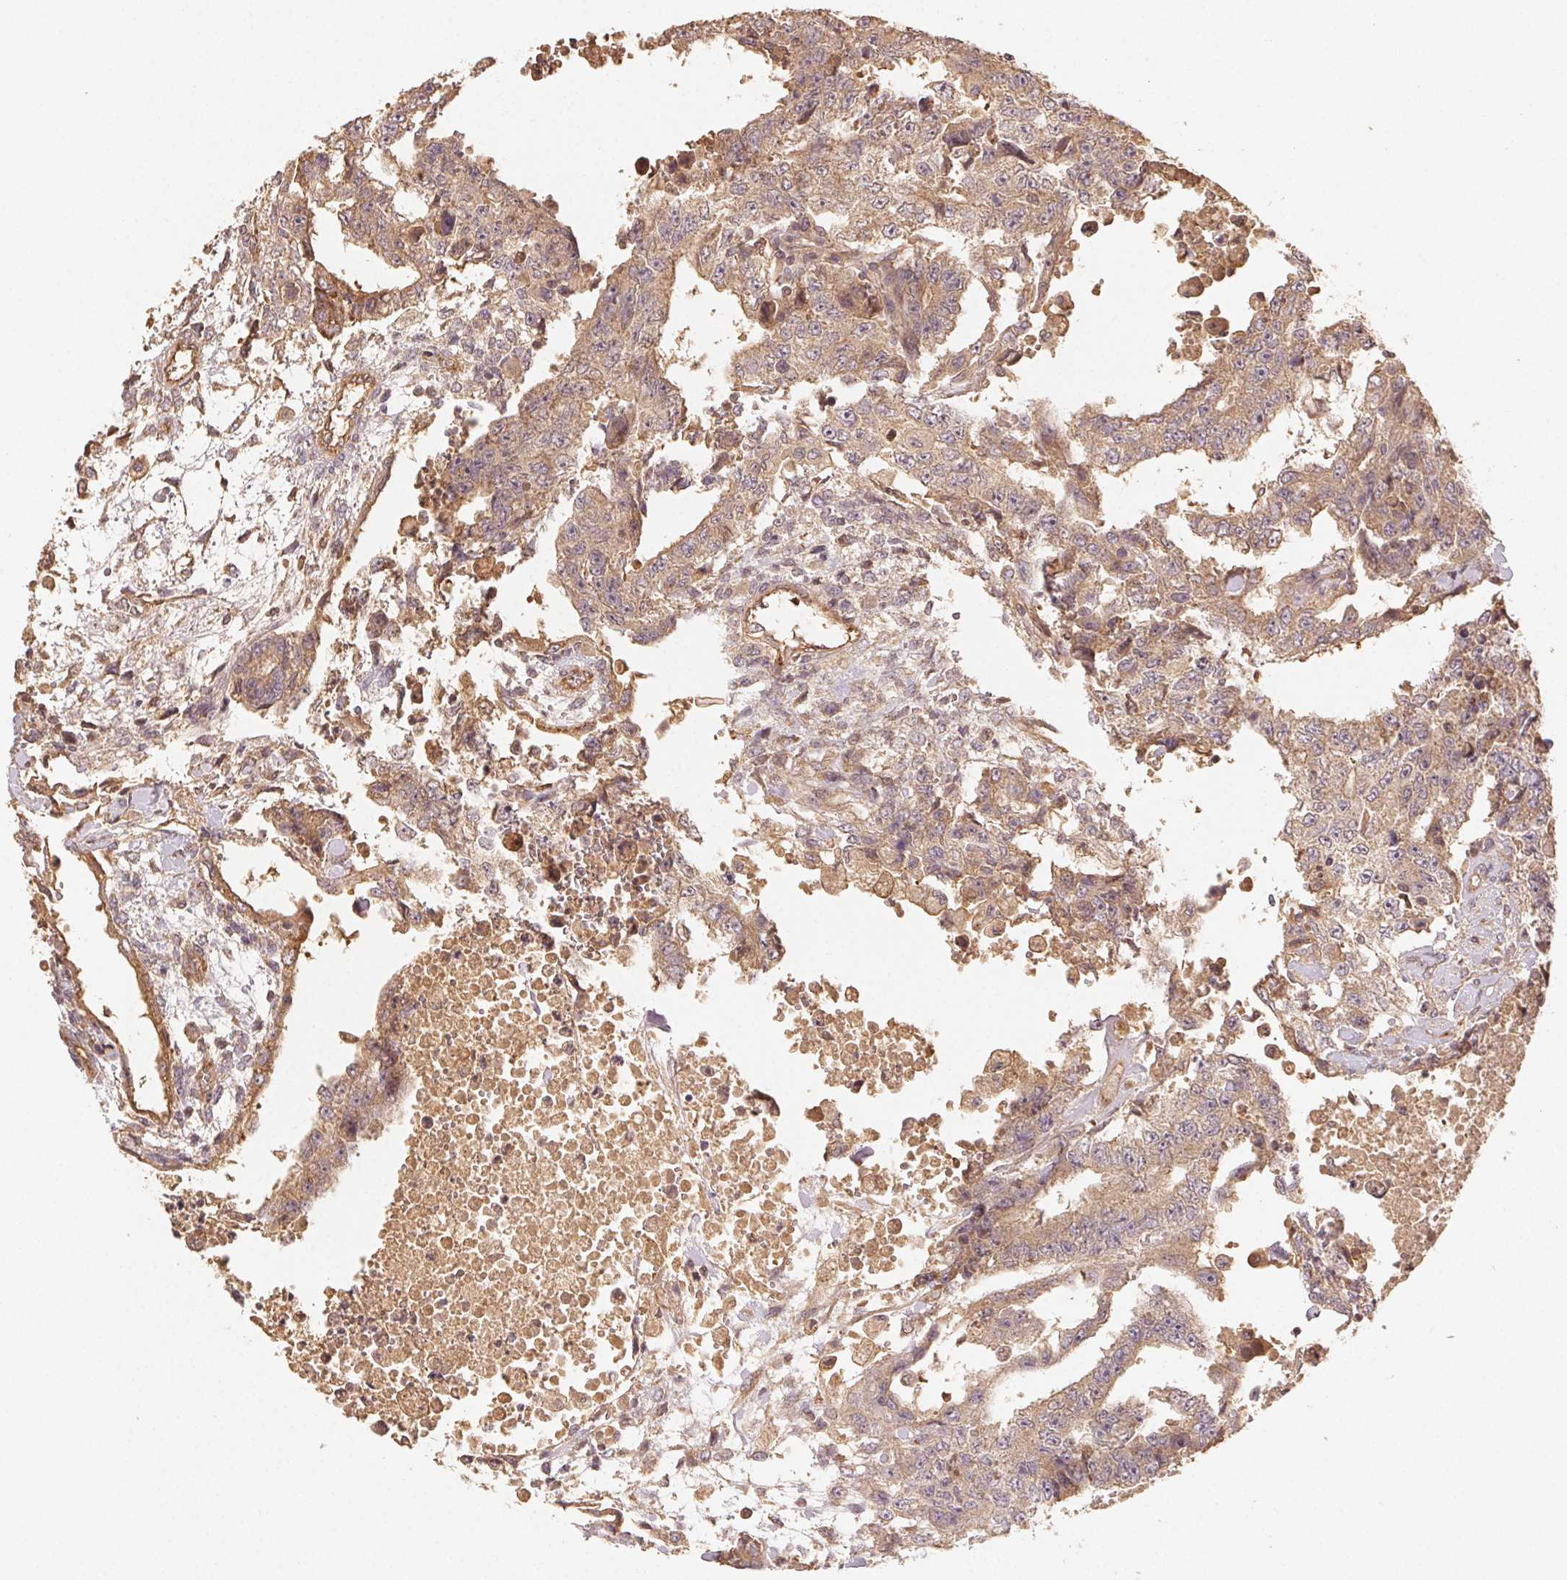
{"staining": {"intensity": "weak", "quantity": ">75%", "location": "cytoplasmic/membranous"}, "tissue": "testis cancer", "cell_type": "Tumor cells", "image_type": "cancer", "snomed": [{"axis": "morphology", "description": "Carcinoma, Embryonal, NOS"}, {"axis": "topography", "description": "Testis"}], "caption": "Immunohistochemical staining of human embryonal carcinoma (testis) reveals weak cytoplasmic/membranous protein staining in approximately >75% of tumor cells.", "gene": "RALA", "patient": {"sex": "male", "age": 24}}